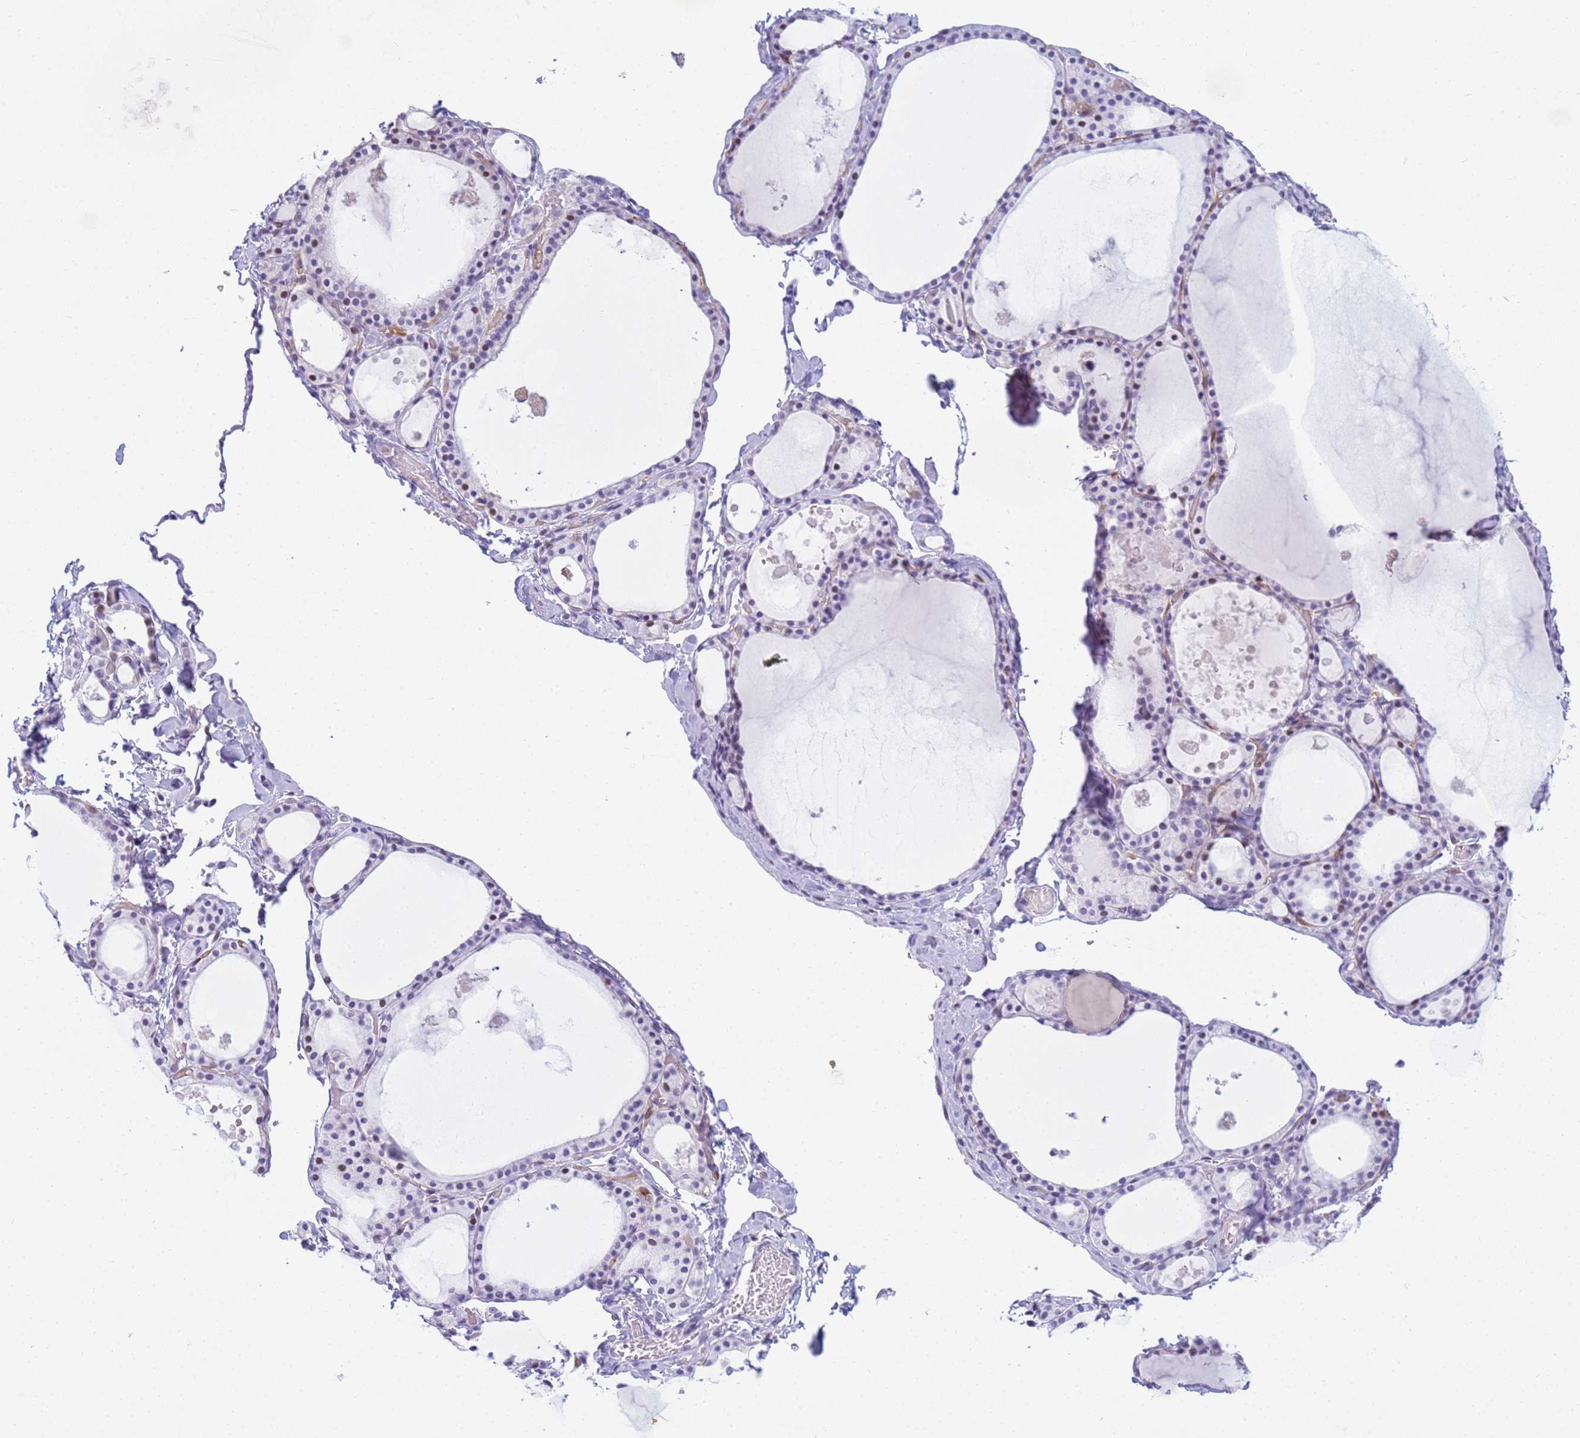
{"staining": {"intensity": "negative", "quantity": "none", "location": "none"}, "tissue": "thyroid gland", "cell_type": "Glandular cells", "image_type": "normal", "snomed": [{"axis": "morphology", "description": "Normal tissue, NOS"}, {"axis": "topography", "description": "Thyroid gland"}], "caption": "Protein analysis of normal thyroid gland shows no significant expression in glandular cells. (Brightfield microscopy of DAB (3,3'-diaminobenzidine) immunohistochemistry (IHC) at high magnification).", "gene": "SNX20", "patient": {"sex": "male", "age": 56}}